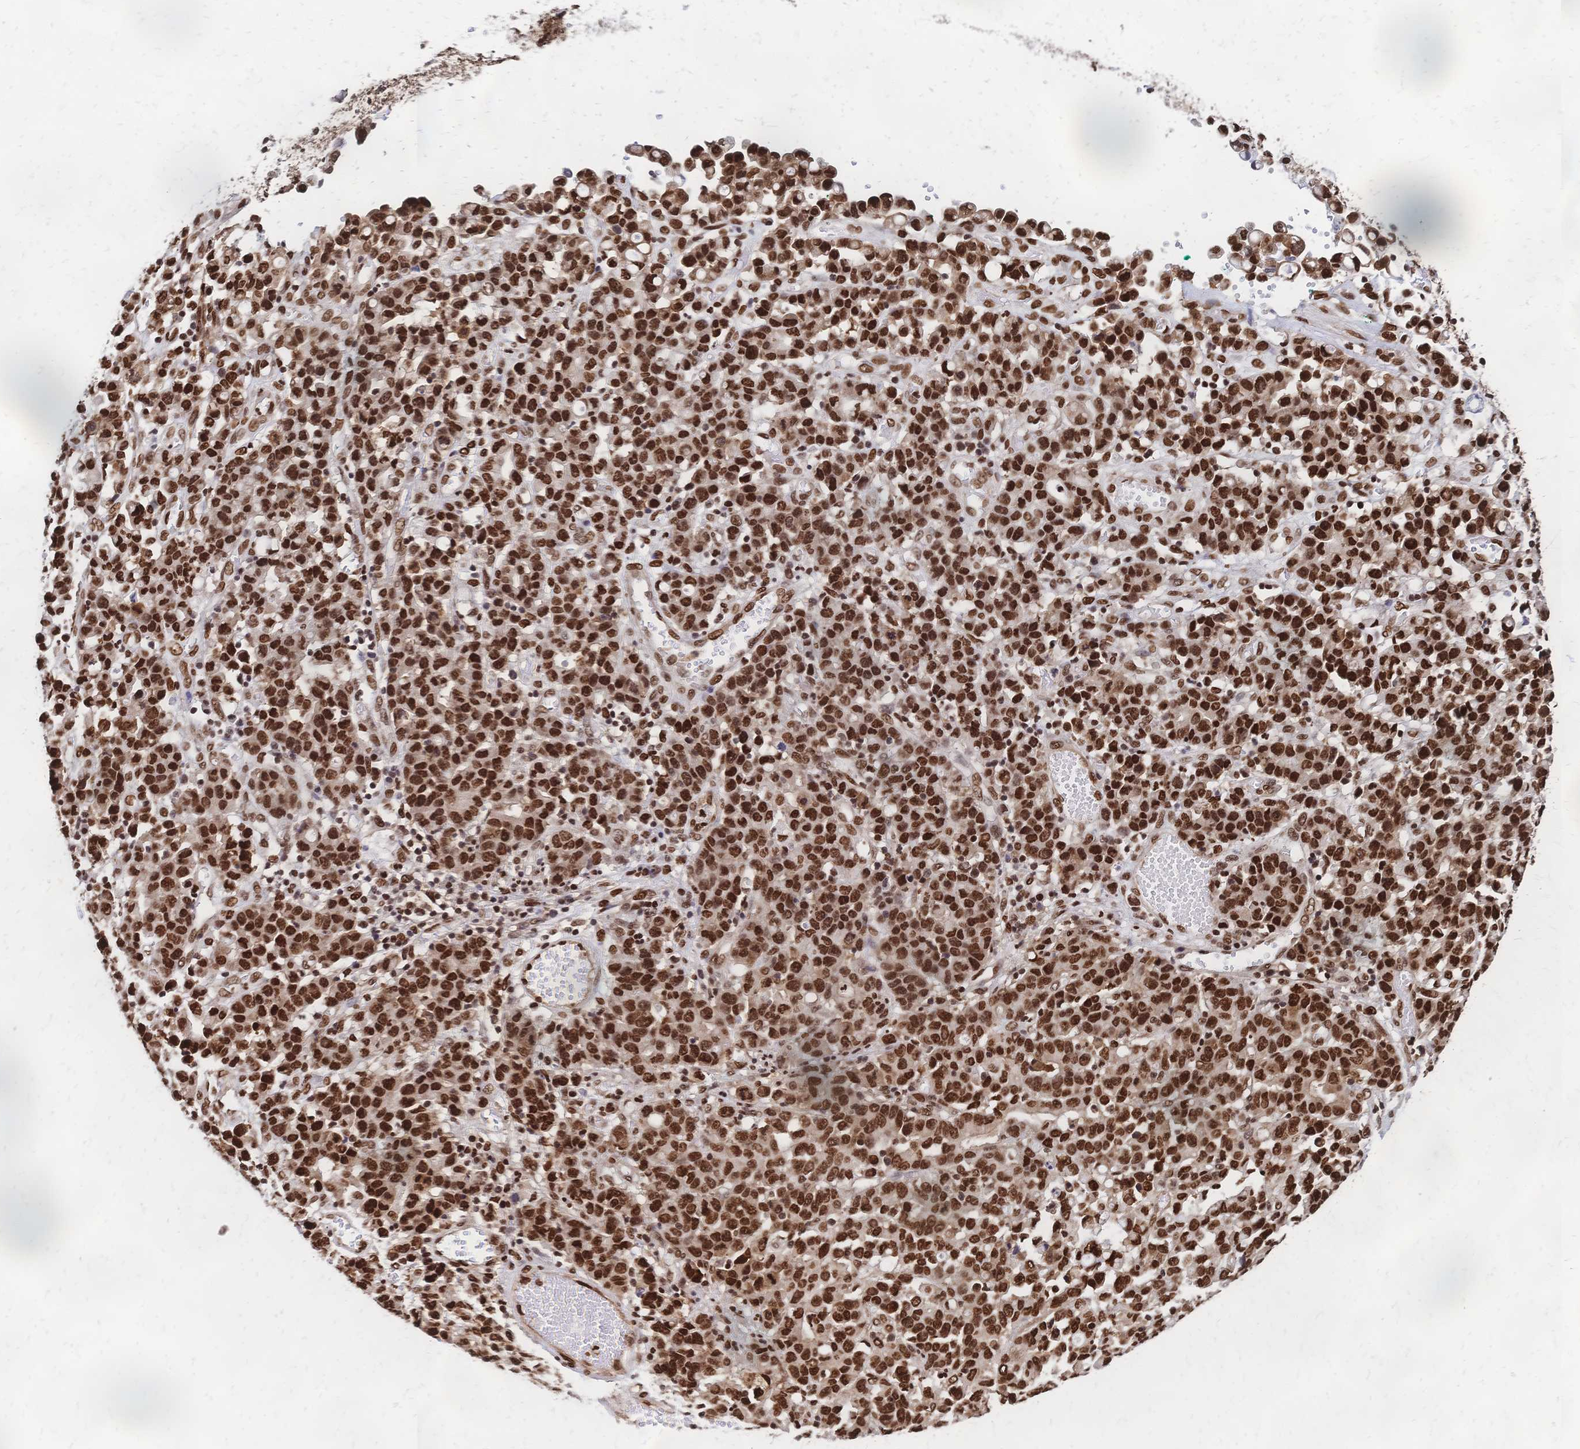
{"staining": {"intensity": "strong", "quantity": ">75%", "location": "nuclear"}, "tissue": "stomach cancer", "cell_type": "Tumor cells", "image_type": "cancer", "snomed": [{"axis": "morphology", "description": "Adenocarcinoma, NOS"}, {"axis": "topography", "description": "Stomach, upper"}], "caption": "Immunohistochemical staining of stomach adenocarcinoma displays strong nuclear protein staining in about >75% of tumor cells. The staining was performed using DAB to visualize the protein expression in brown, while the nuclei were stained in blue with hematoxylin (Magnification: 20x).", "gene": "HDGF", "patient": {"sex": "male", "age": 69}}